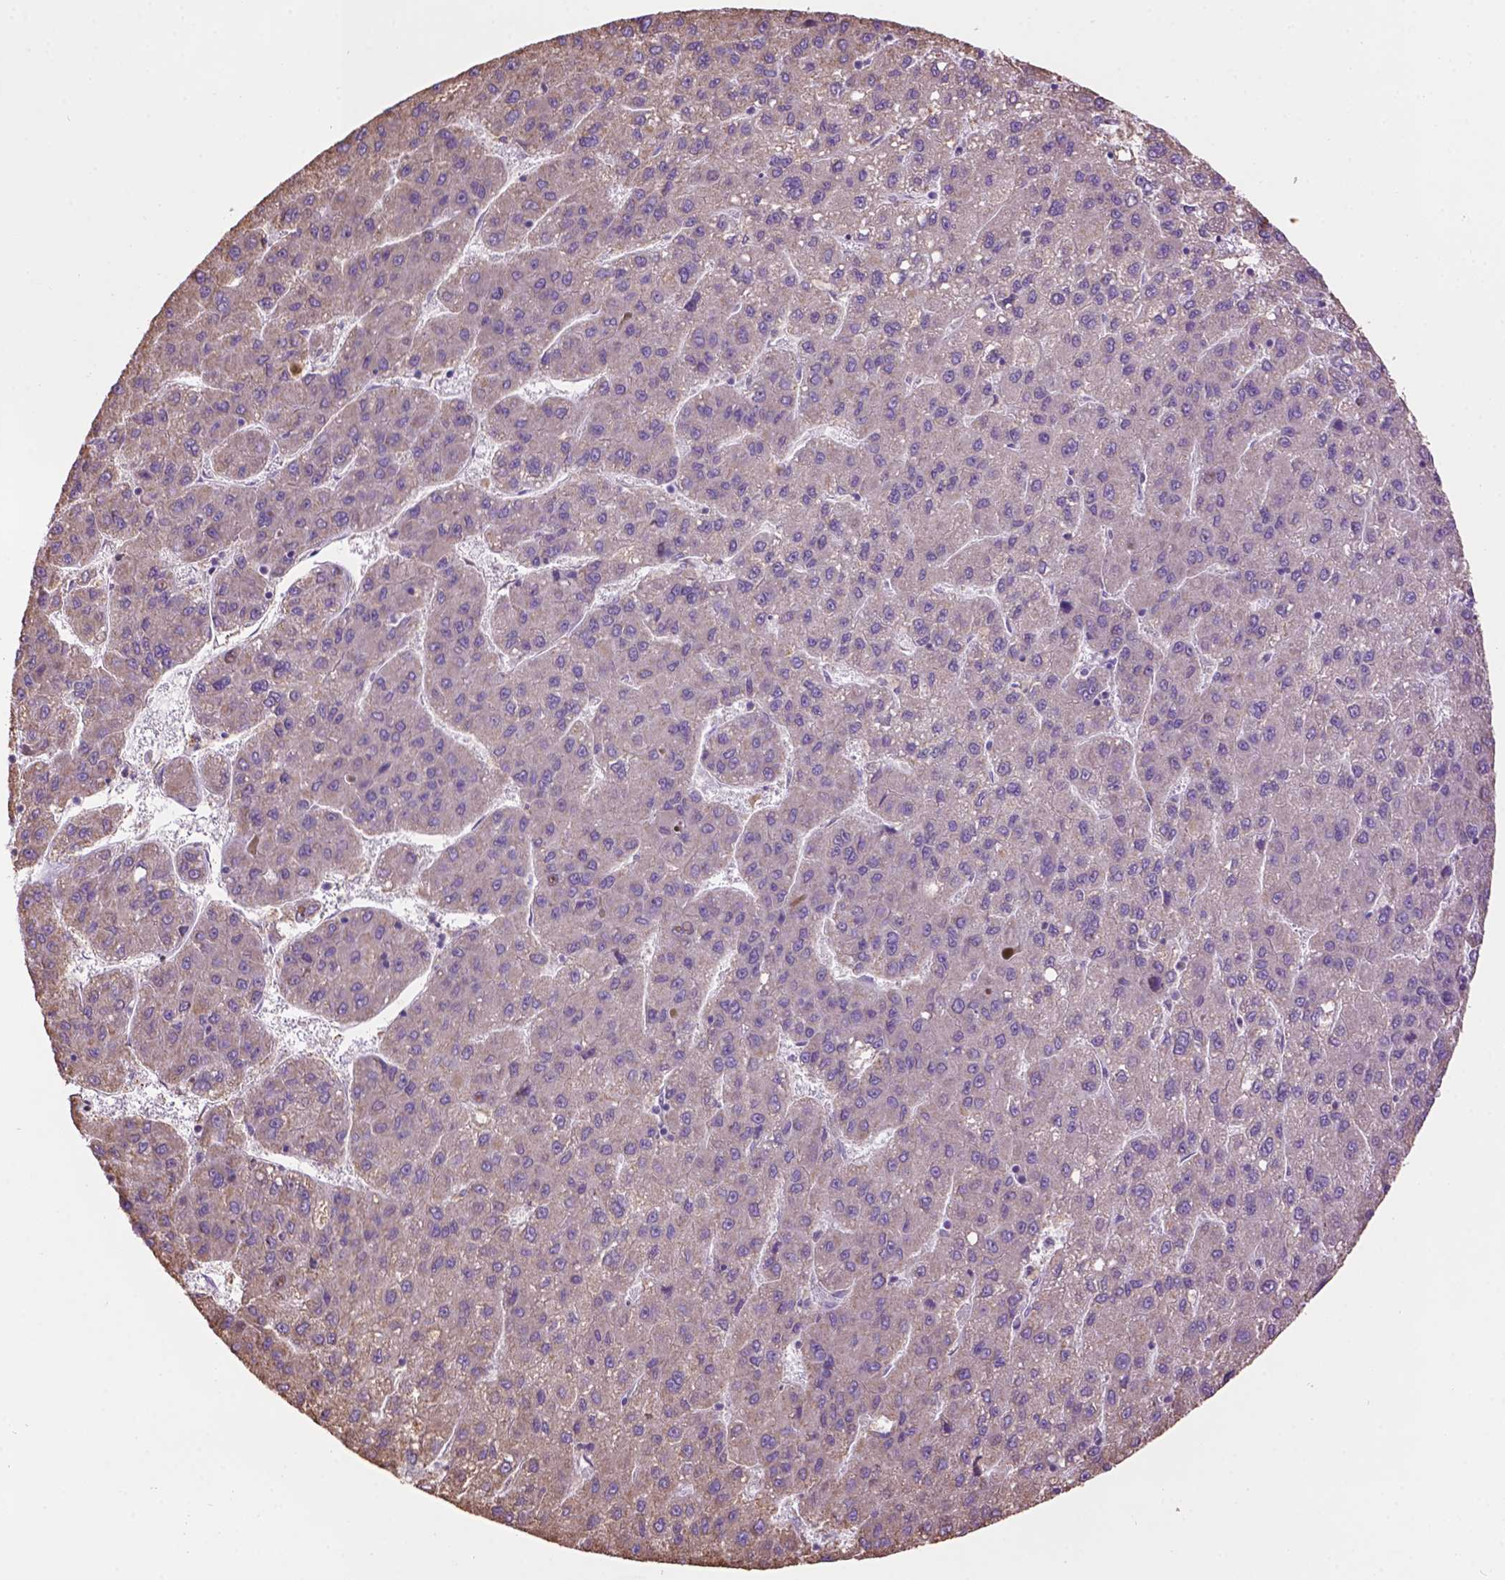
{"staining": {"intensity": "negative", "quantity": "none", "location": "none"}, "tissue": "liver cancer", "cell_type": "Tumor cells", "image_type": "cancer", "snomed": [{"axis": "morphology", "description": "Carcinoma, Hepatocellular, NOS"}, {"axis": "topography", "description": "Liver"}], "caption": "Immunohistochemistry micrograph of neoplastic tissue: liver cancer stained with DAB exhibits no significant protein staining in tumor cells.", "gene": "PPP2R5E", "patient": {"sex": "female", "age": 82}}